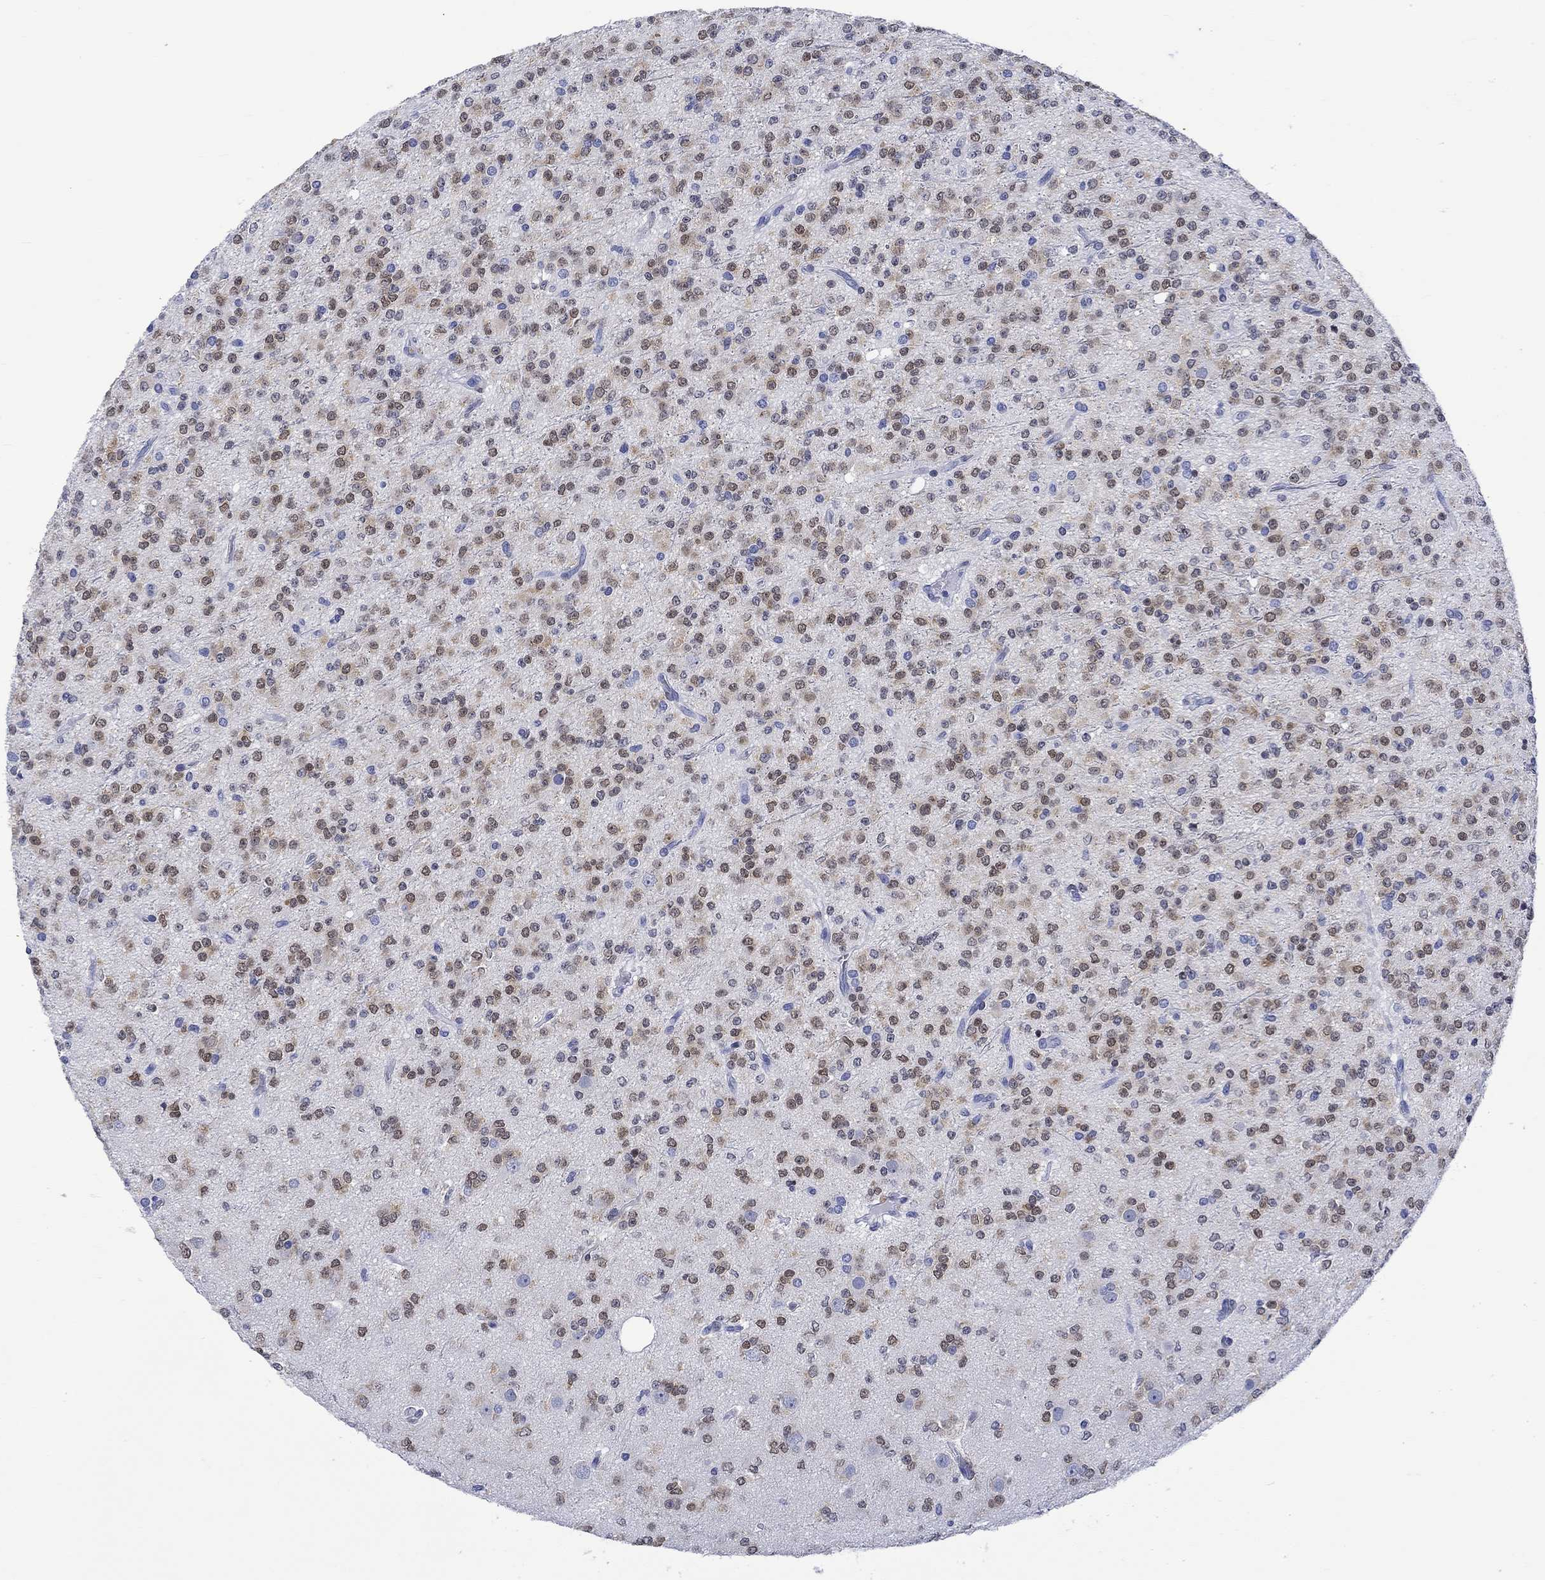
{"staining": {"intensity": "moderate", "quantity": "25%-75%", "location": "nuclear"}, "tissue": "glioma", "cell_type": "Tumor cells", "image_type": "cancer", "snomed": [{"axis": "morphology", "description": "Glioma, malignant, Low grade"}, {"axis": "topography", "description": "Brain"}], "caption": "IHC histopathology image of human glioma stained for a protein (brown), which demonstrates medium levels of moderate nuclear staining in approximately 25%-75% of tumor cells.", "gene": "MSI1", "patient": {"sex": "male", "age": 27}}